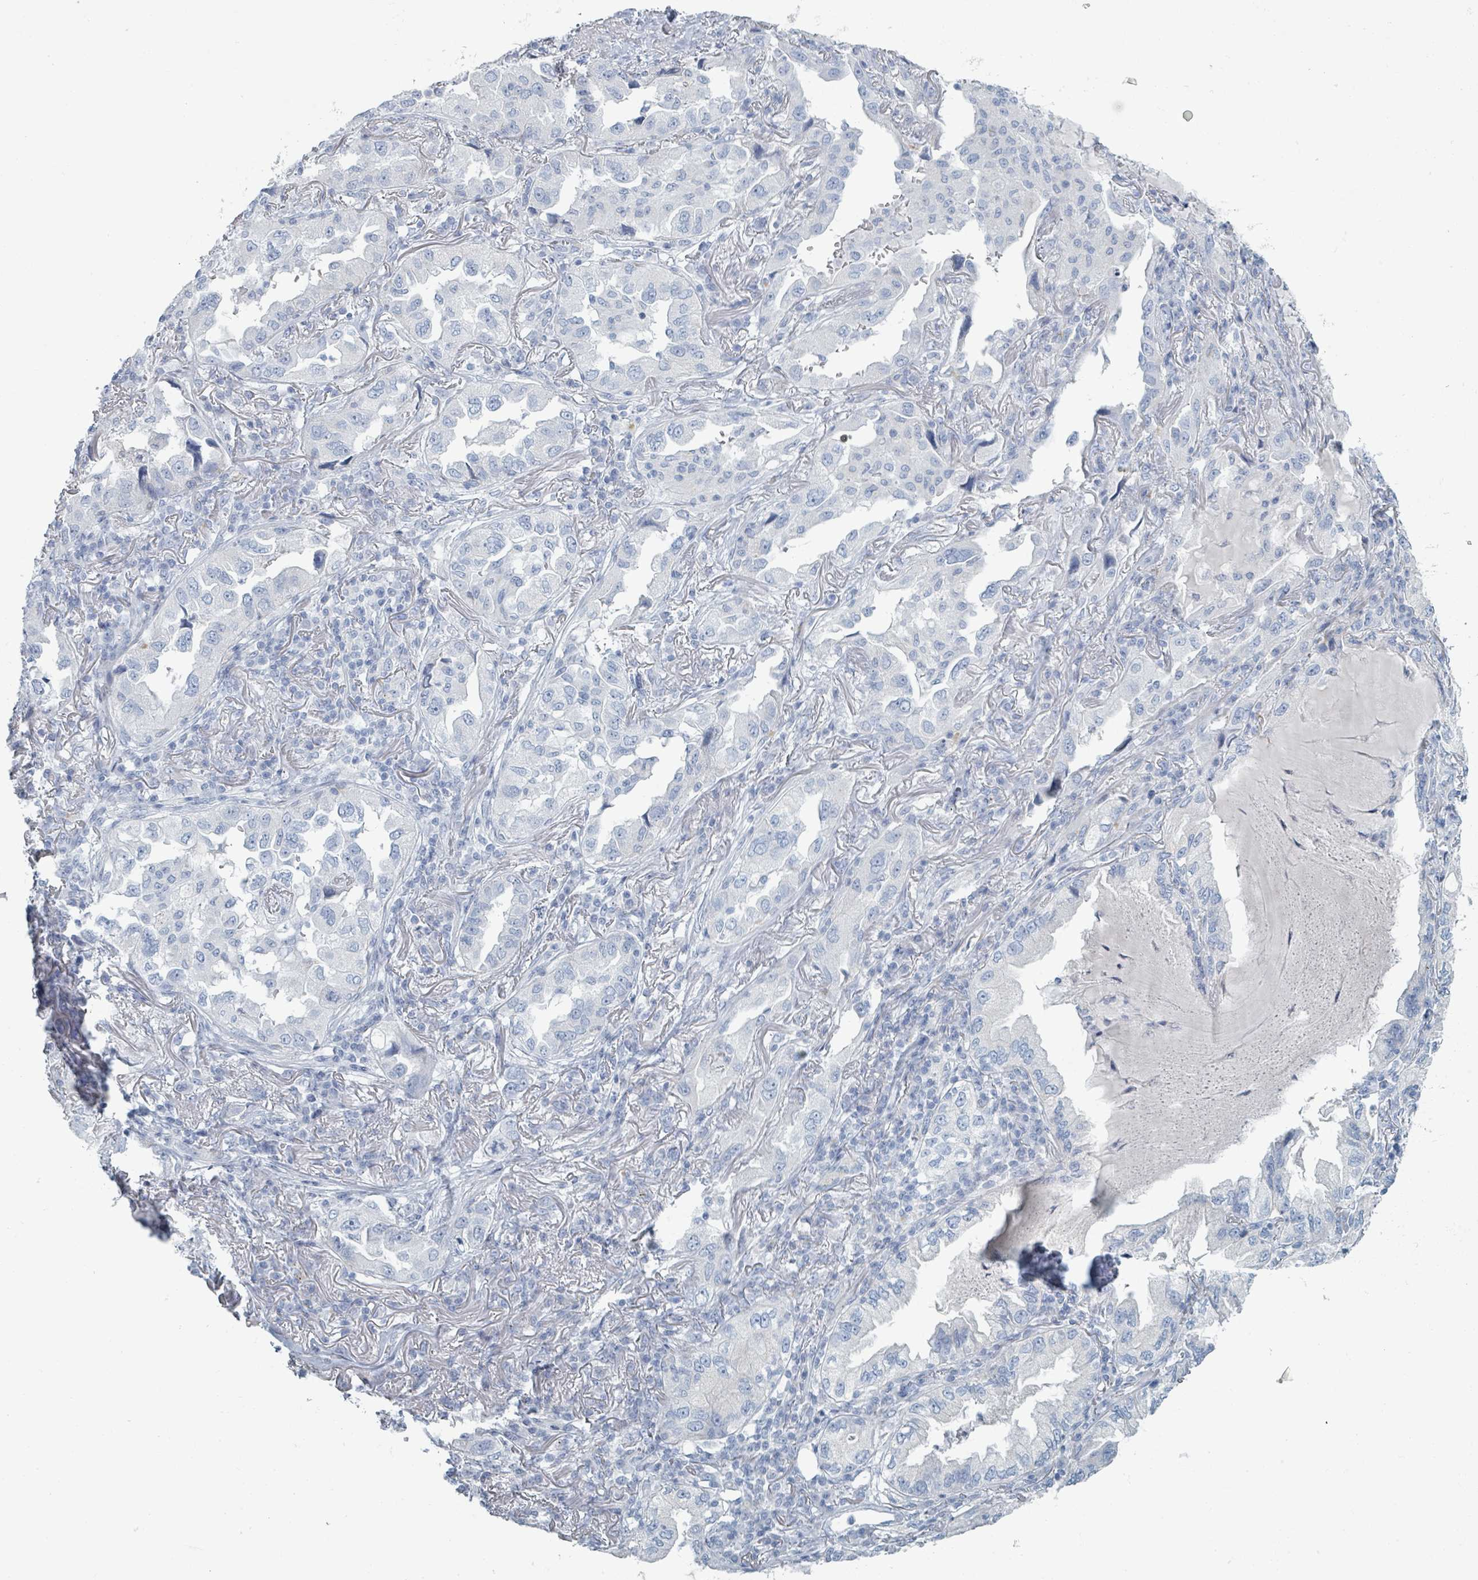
{"staining": {"intensity": "negative", "quantity": "none", "location": "none"}, "tissue": "lung cancer", "cell_type": "Tumor cells", "image_type": "cancer", "snomed": [{"axis": "morphology", "description": "Adenocarcinoma, NOS"}, {"axis": "topography", "description": "Lung"}], "caption": "Immunohistochemical staining of human lung cancer reveals no significant staining in tumor cells.", "gene": "HEATR5A", "patient": {"sex": "female", "age": 69}}